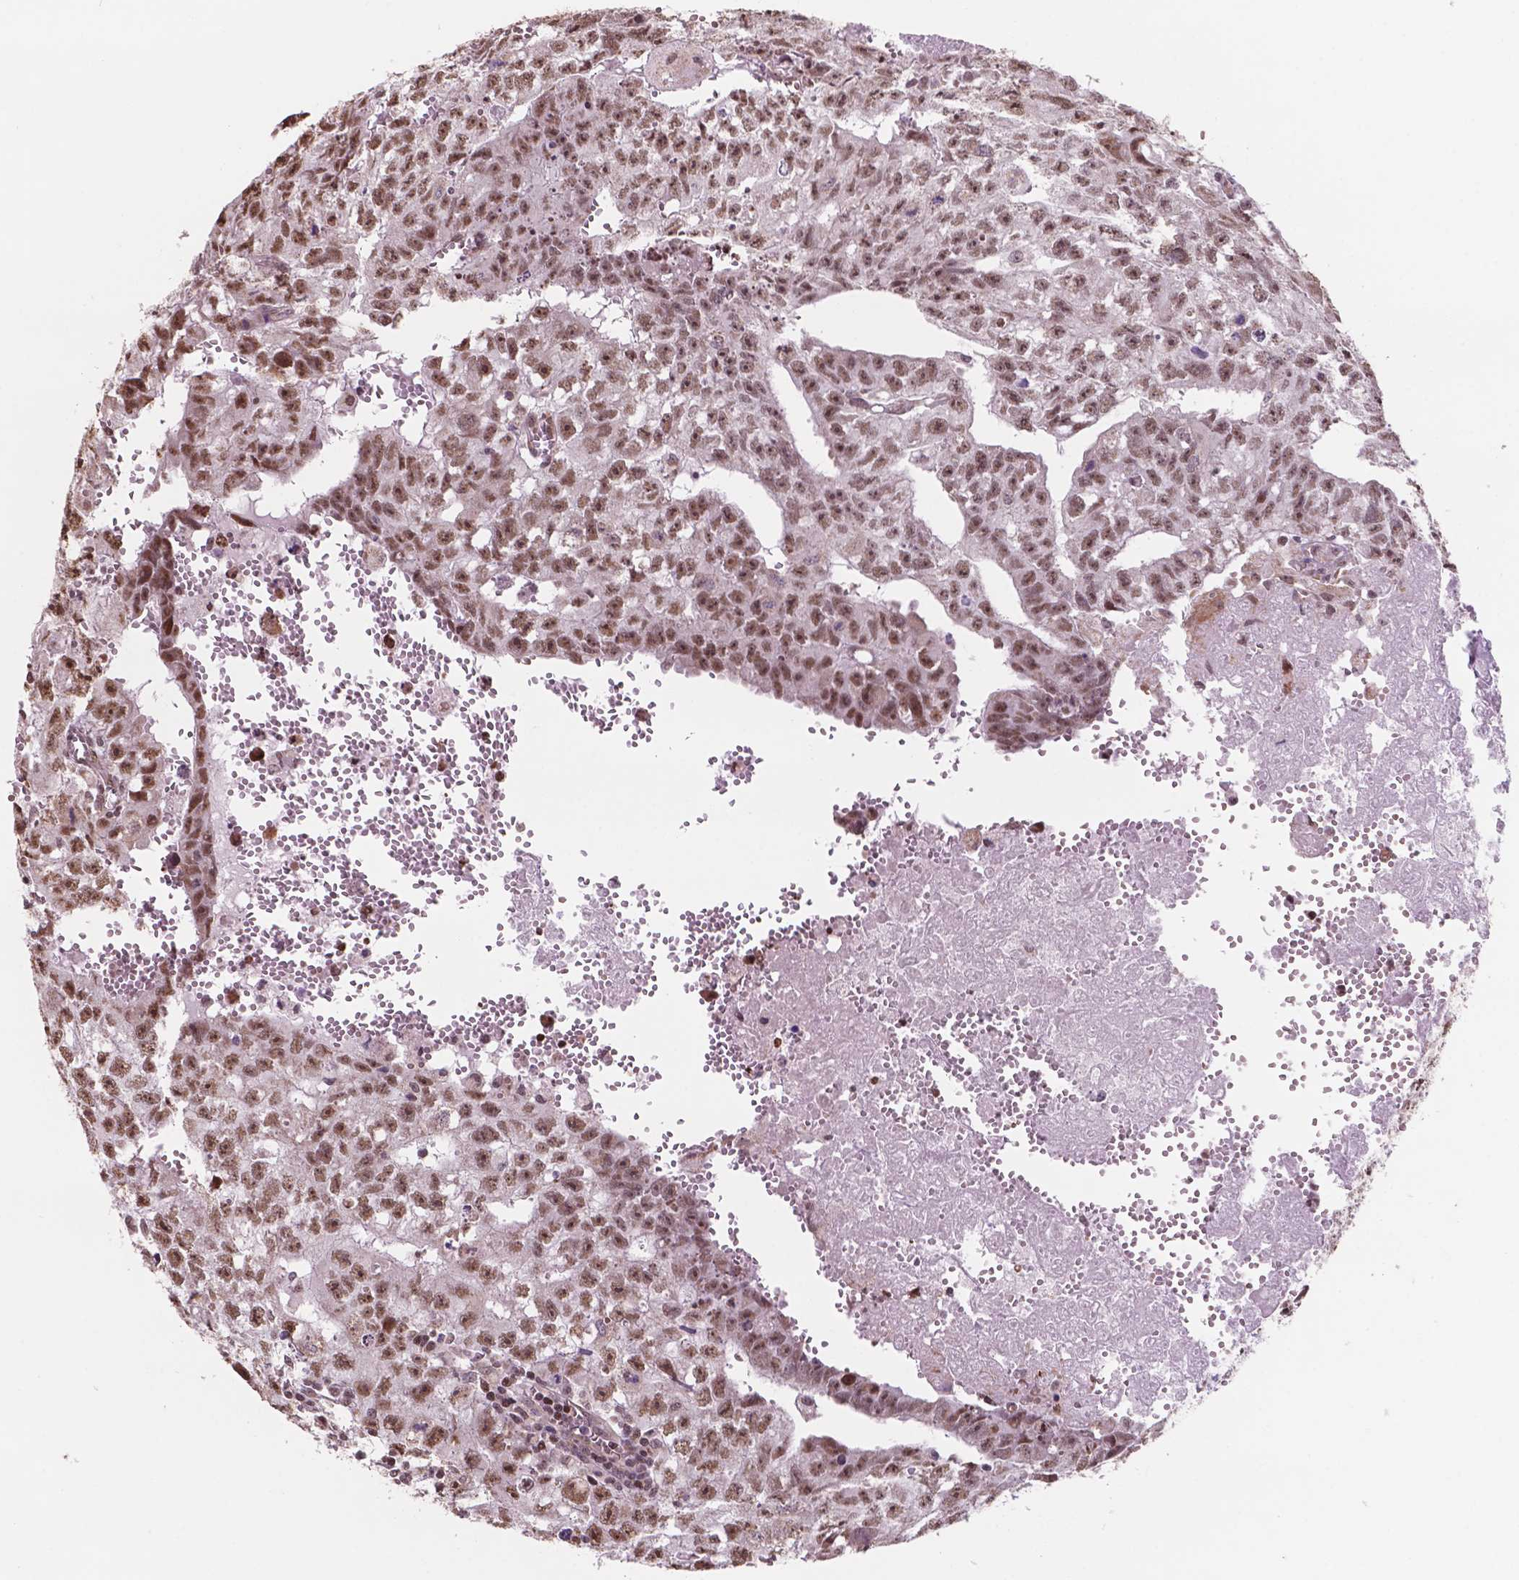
{"staining": {"intensity": "moderate", "quantity": ">75%", "location": "nuclear"}, "tissue": "testis cancer", "cell_type": "Tumor cells", "image_type": "cancer", "snomed": [{"axis": "morphology", "description": "Carcinoma, Embryonal, NOS"}, {"axis": "morphology", "description": "Teratoma, malignant, NOS"}, {"axis": "topography", "description": "Testis"}], "caption": "Protein expression analysis of teratoma (malignant) (testis) shows moderate nuclear expression in approximately >75% of tumor cells.", "gene": "NDUFA10", "patient": {"sex": "male", "age": 24}}